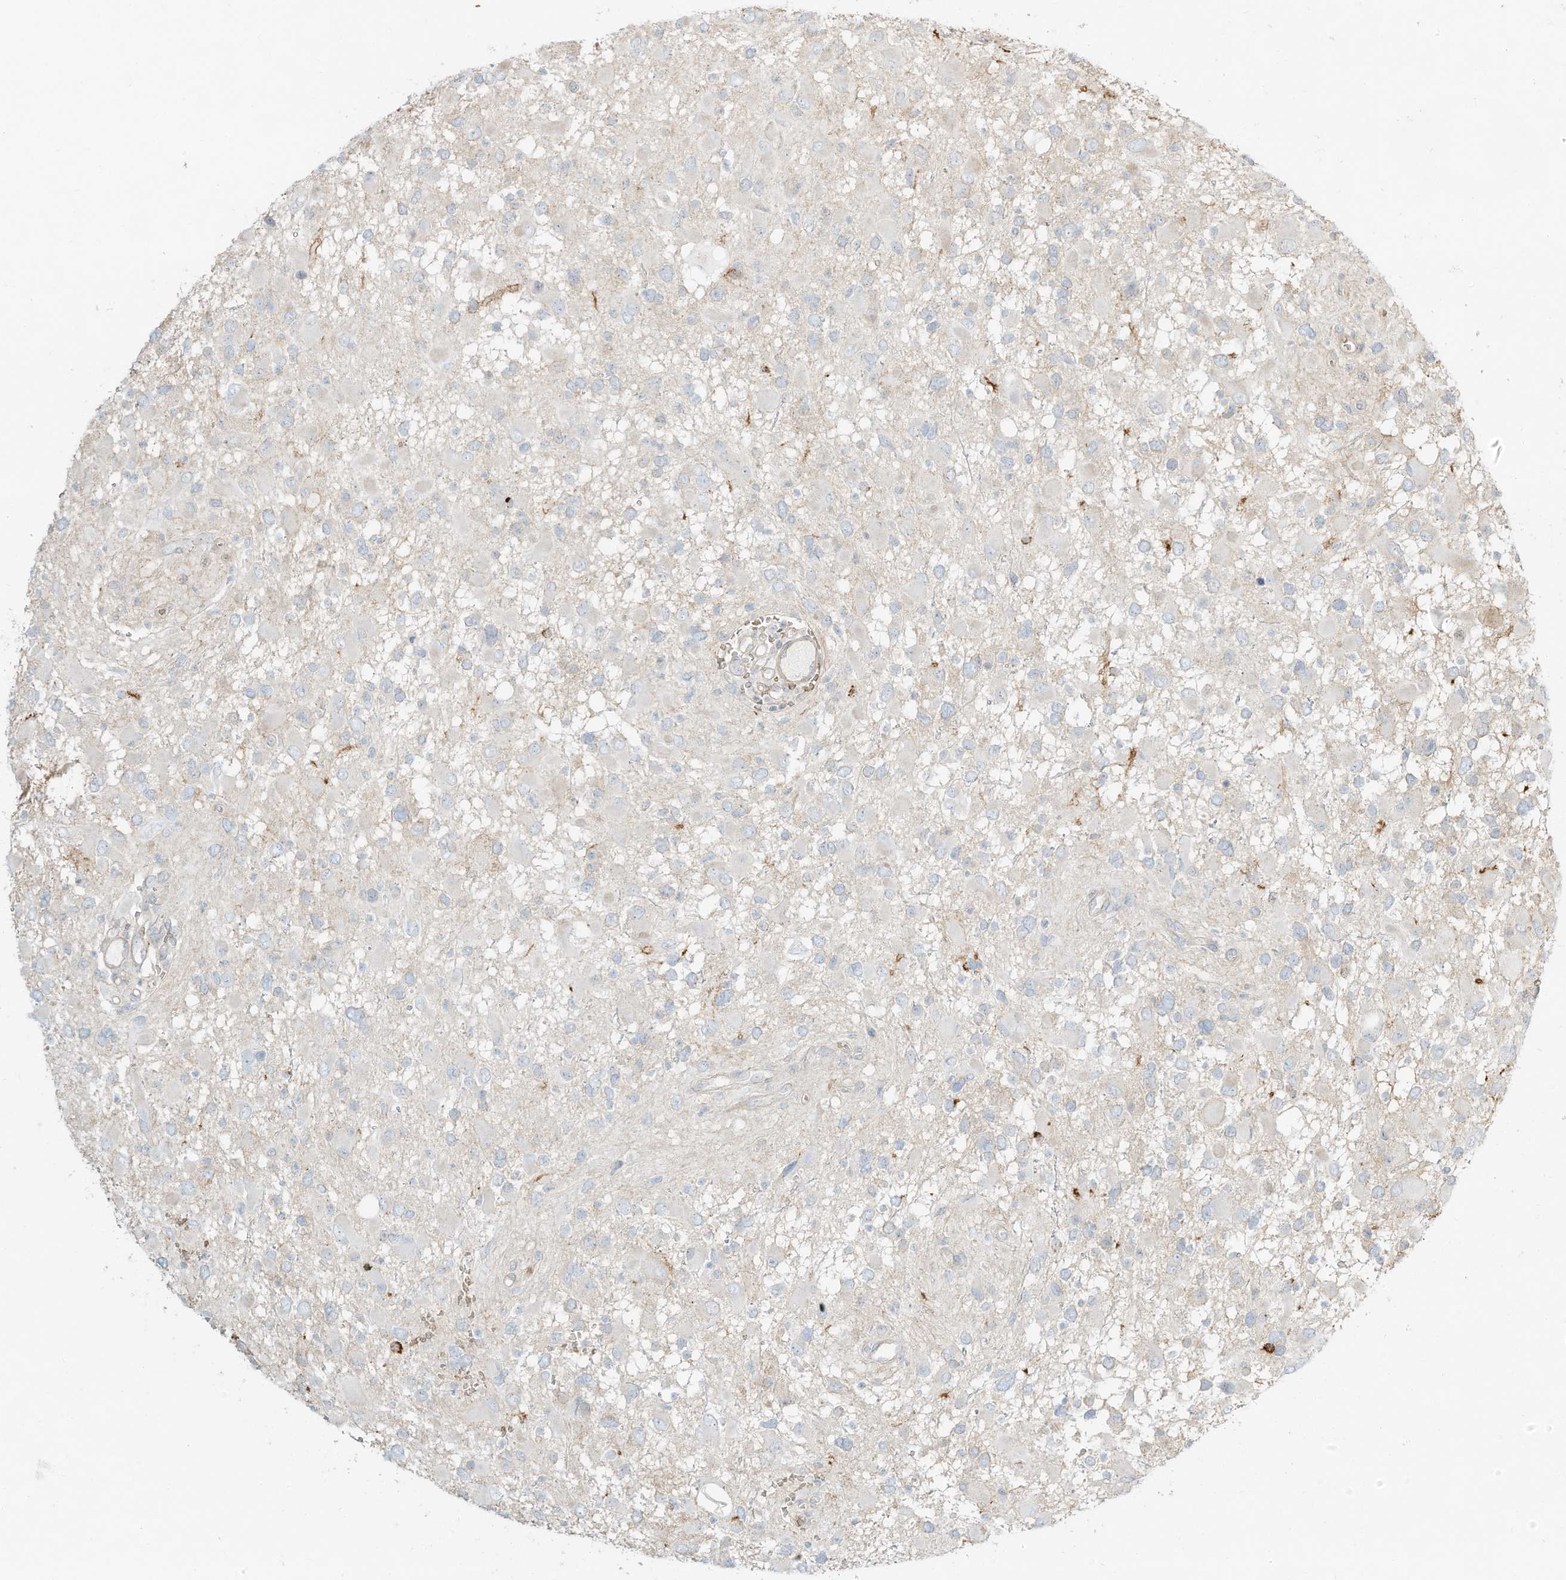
{"staining": {"intensity": "negative", "quantity": "none", "location": "none"}, "tissue": "glioma", "cell_type": "Tumor cells", "image_type": "cancer", "snomed": [{"axis": "morphology", "description": "Glioma, malignant, High grade"}, {"axis": "topography", "description": "Brain"}], "caption": "Malignant glioma (high-grade) was stained to show a protein in brown. There is no significant positivity in tumor cells. (IHC, brightfield microscopy, high magnification).", "gene": "OFD1", "patient": {"sex": "male", "age": 53}}